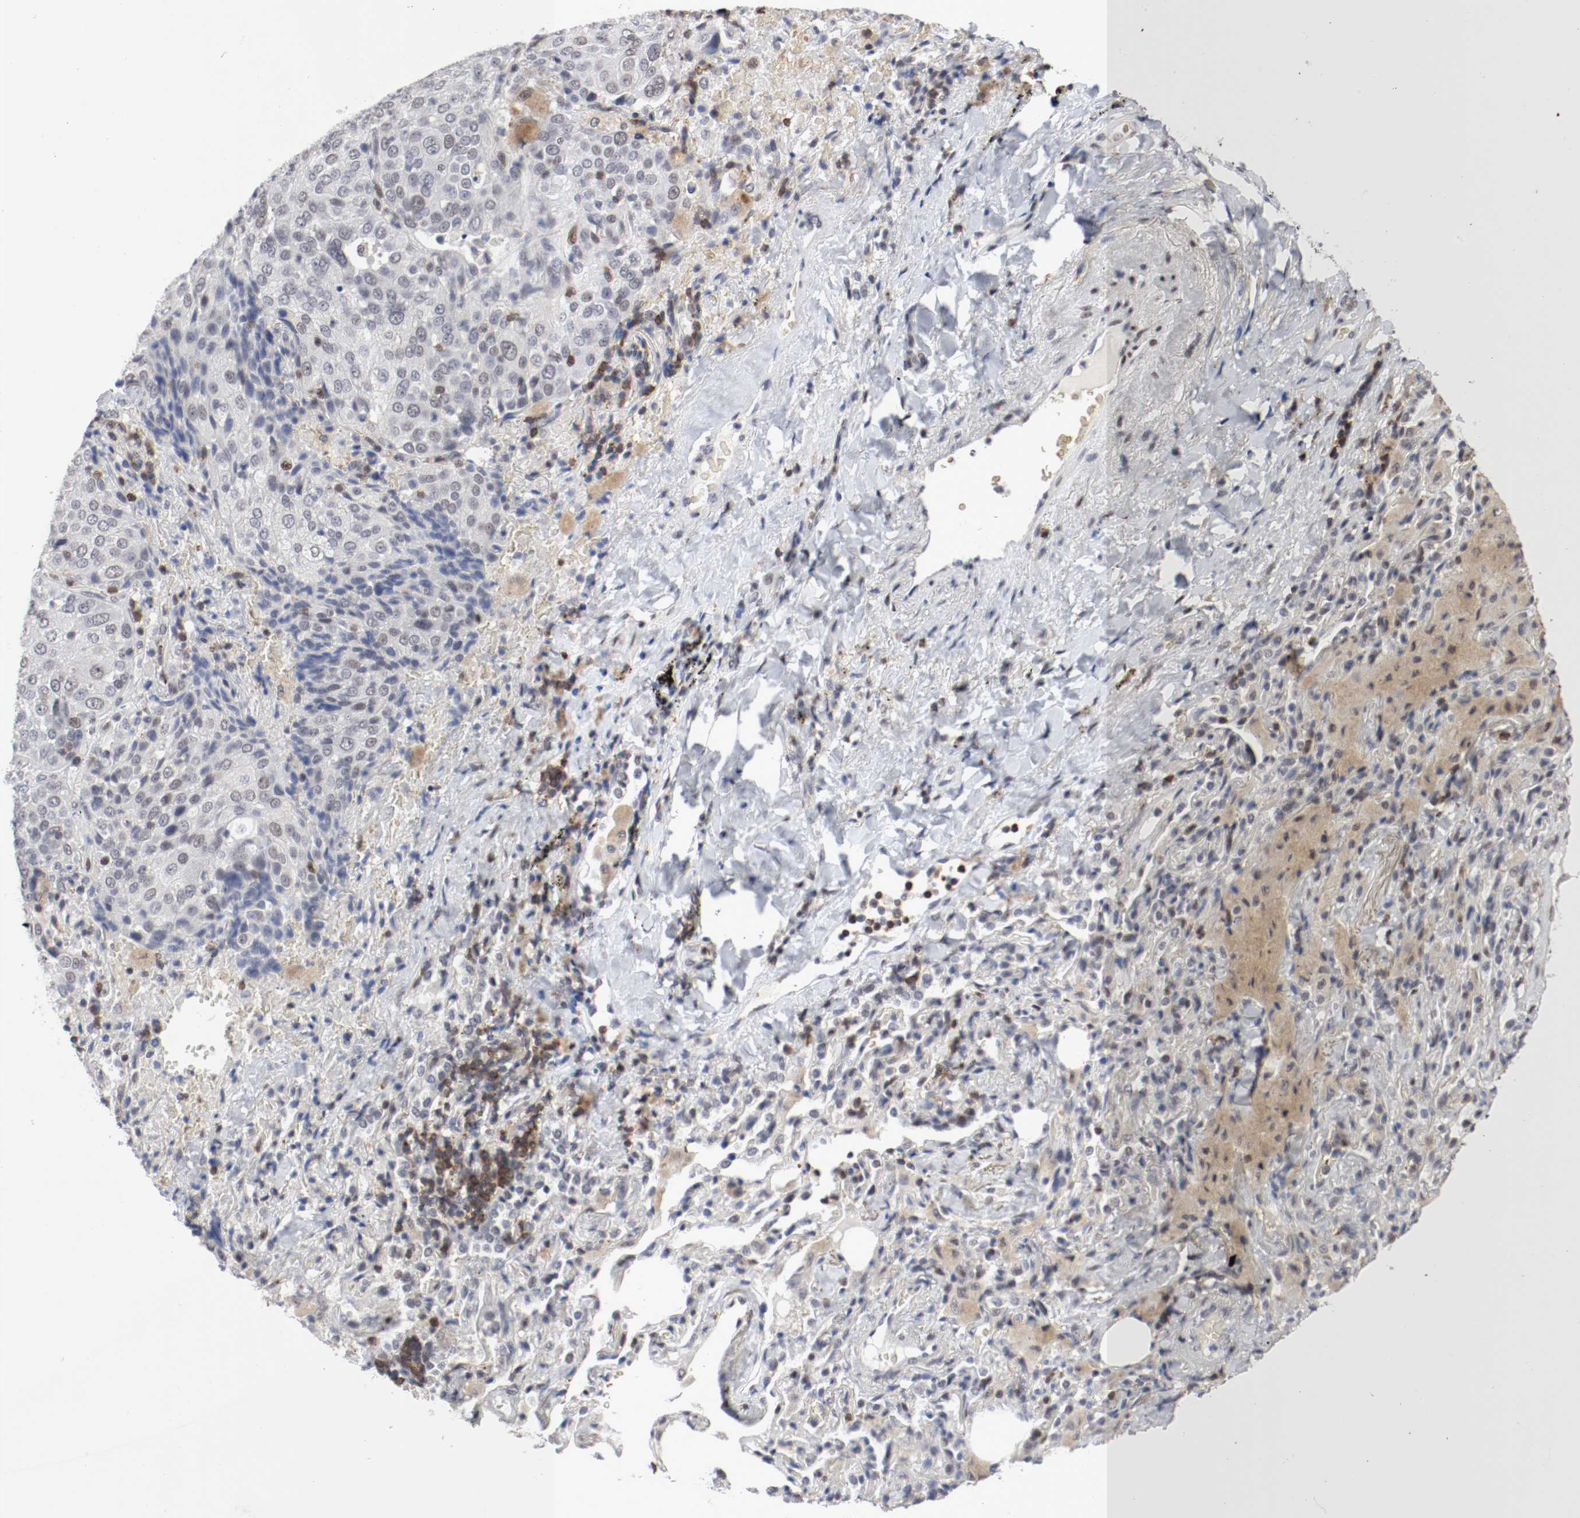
{"staining": {"intensity": "weak", "quantity": "<25%", "location": "nuclear"}, "tissue": "lung cancer", "cell_type": "Tumor cells", "image_type": "cancer", "snomed": [{"axis": "morphology", "description": "Squamous cell carcinoma, NOS"}, {"axis": "topography", "description": "Lung"}], "caption": "IHC of lung cancer (squamous cell carcinoma) reveals no staining in tumor cells.", "gene": "JUND", "patient": {"sex": "male", "age": 54}}